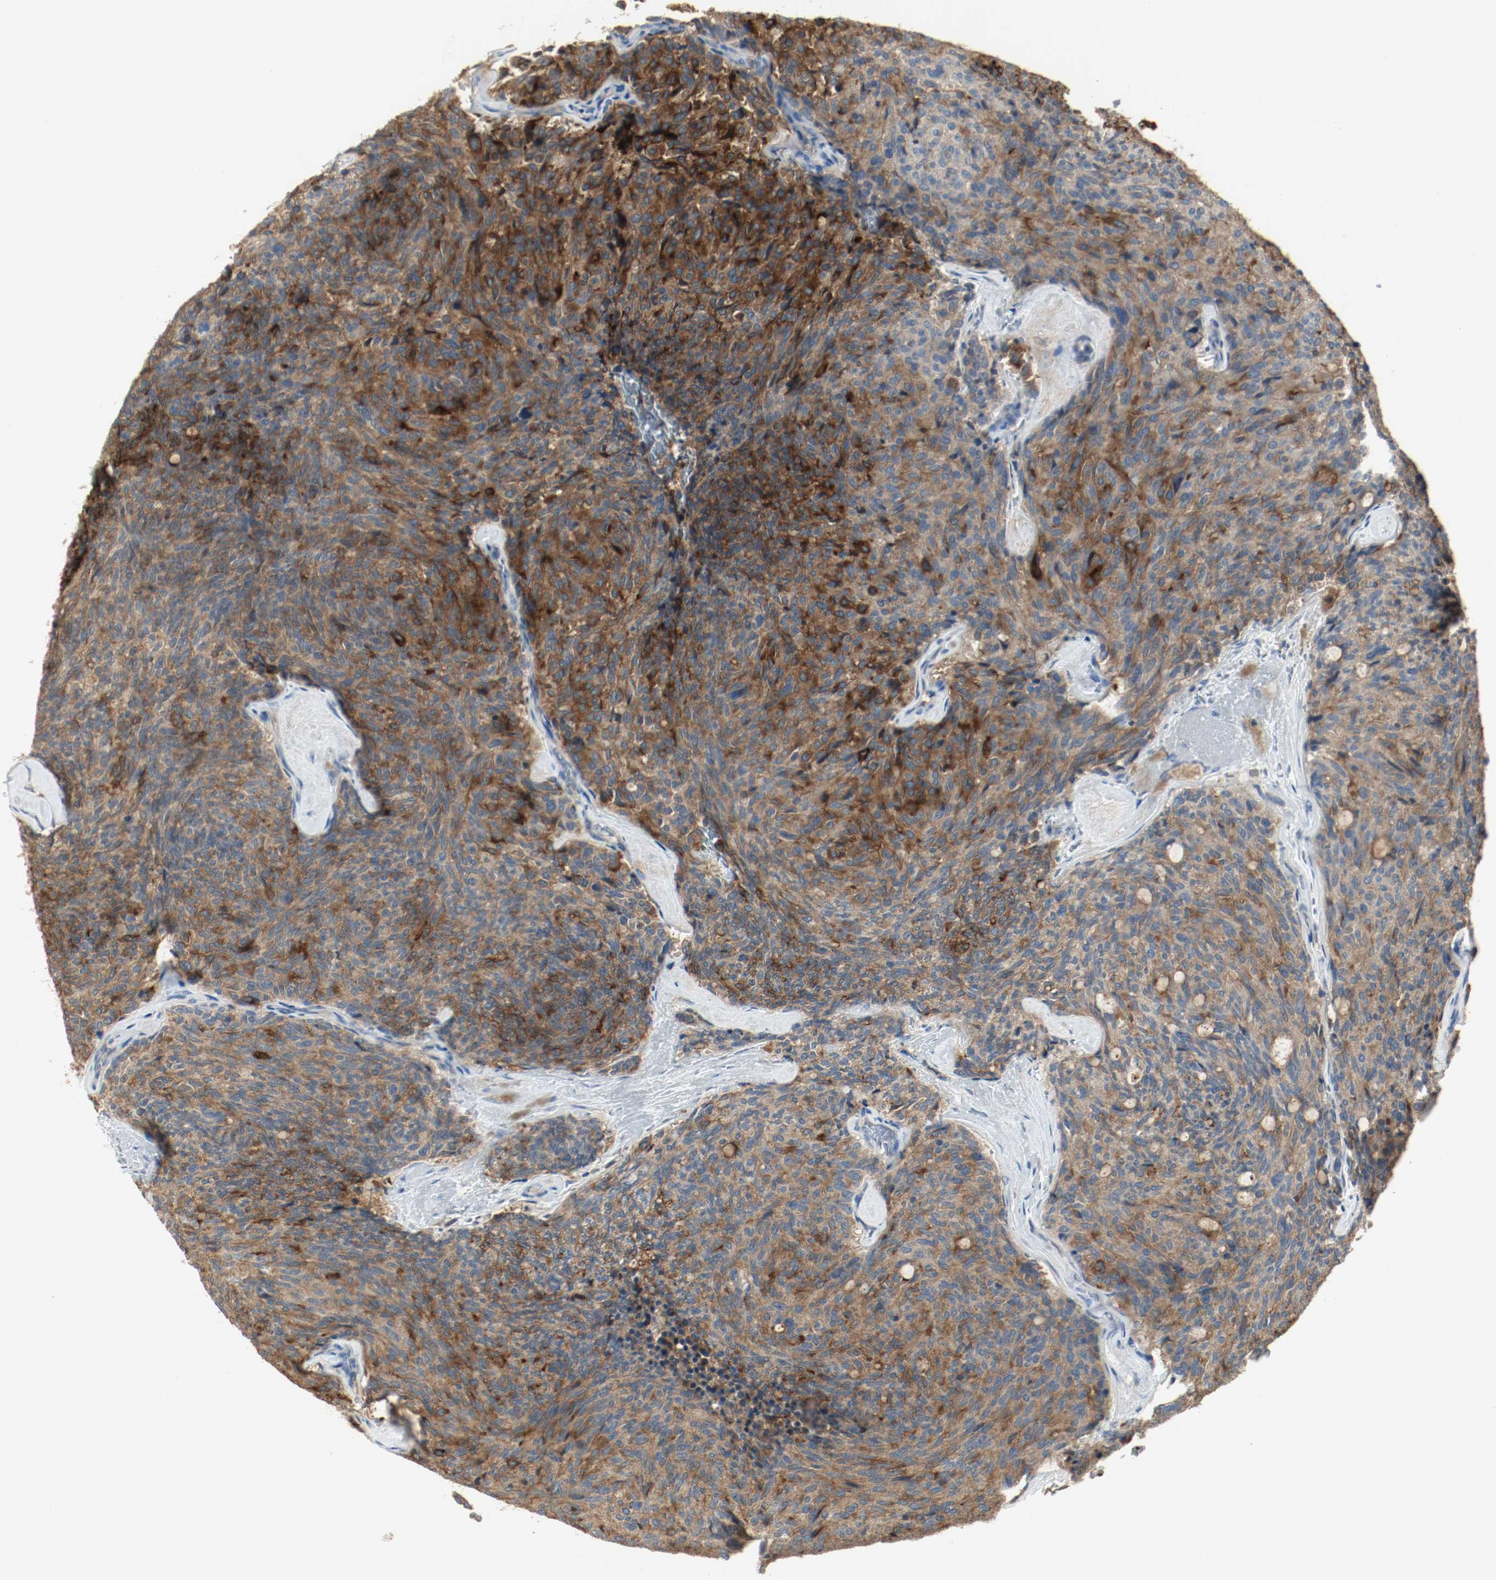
{"staining": {"intensity": "strong", "quantity": "25%-75%", "location": "cytoplasmic/membranous"}, "tissue": "carcinoid", "cell_type": "Tumor cells", "image_type": "cancer", "snomed": [{"axis": "morphology", "description": "Carcinoid, malignant, NOS"}, {"axis": "topography", "description": "Pancreas"}], "caption": "IHC (DAB (3,3'-diaminobenzidine)) staining of human carcinoid (malignant) exhibits strong cytoplasmic/membranous protein positivity in about 25%-75% of tumor cells.", "gene": "MELTF", "patient": {"sex": "female", "age": 54}}